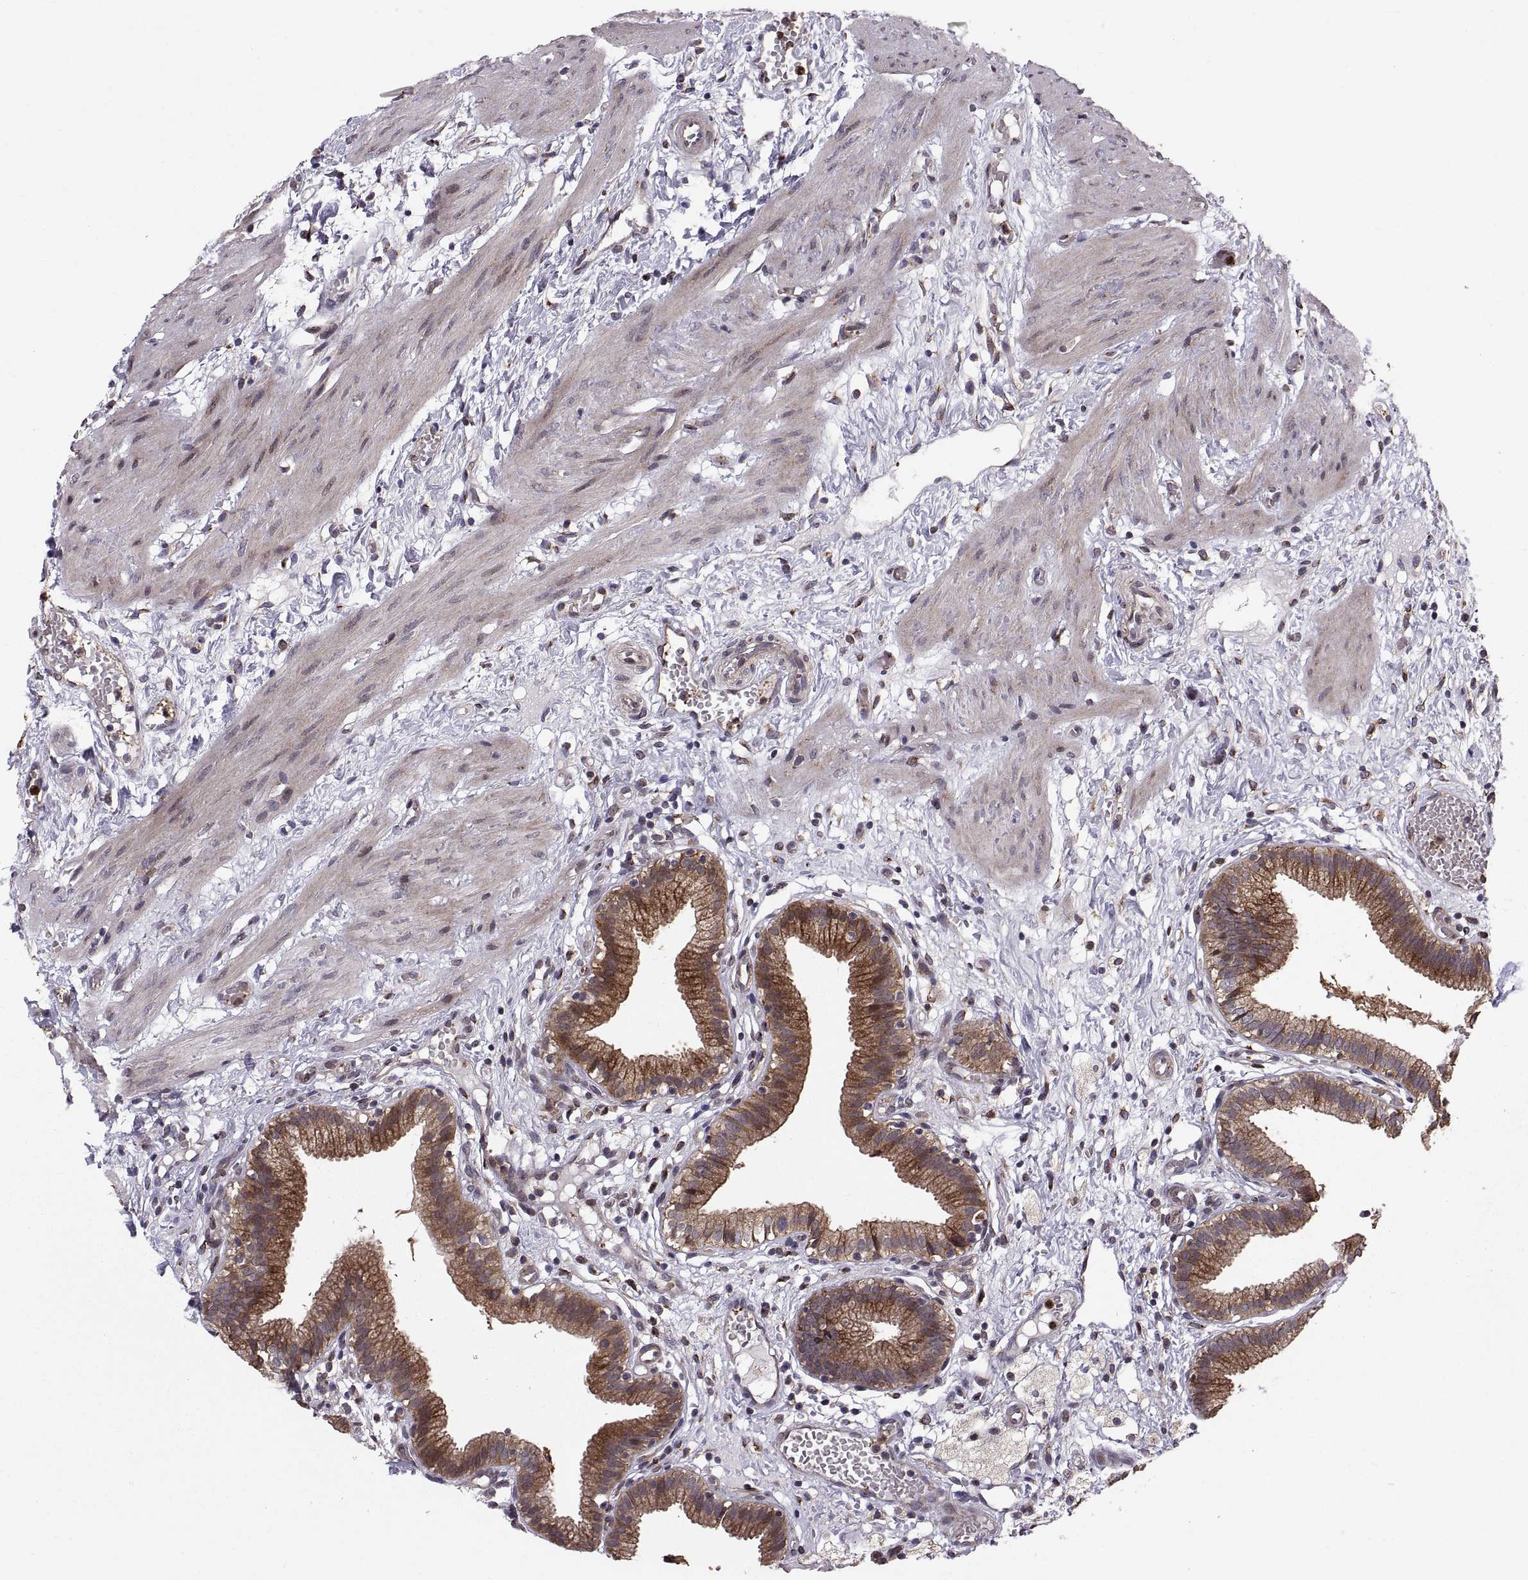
{"staining": {"intensity": "strong", "quantity": ">75%", "location": "cytoplasmic/membranous"}, "tissue": "gallbladder", "cell_type": "Glandular cells", "image_type": "normal", "snomed": [{"axis": "morphology", "description": "Normal tissue, NOS"}, {"axis": "topography", "description": "Gallbladder"}], "caption": "Immunohistochemical staining of normal gallbladder demonstrates high levels of strong cytoplasmic/membranous positivity in approximately >75% of glandular cells.", "gene": "TESC", "patient": {"sex": "female", "age": 24}}